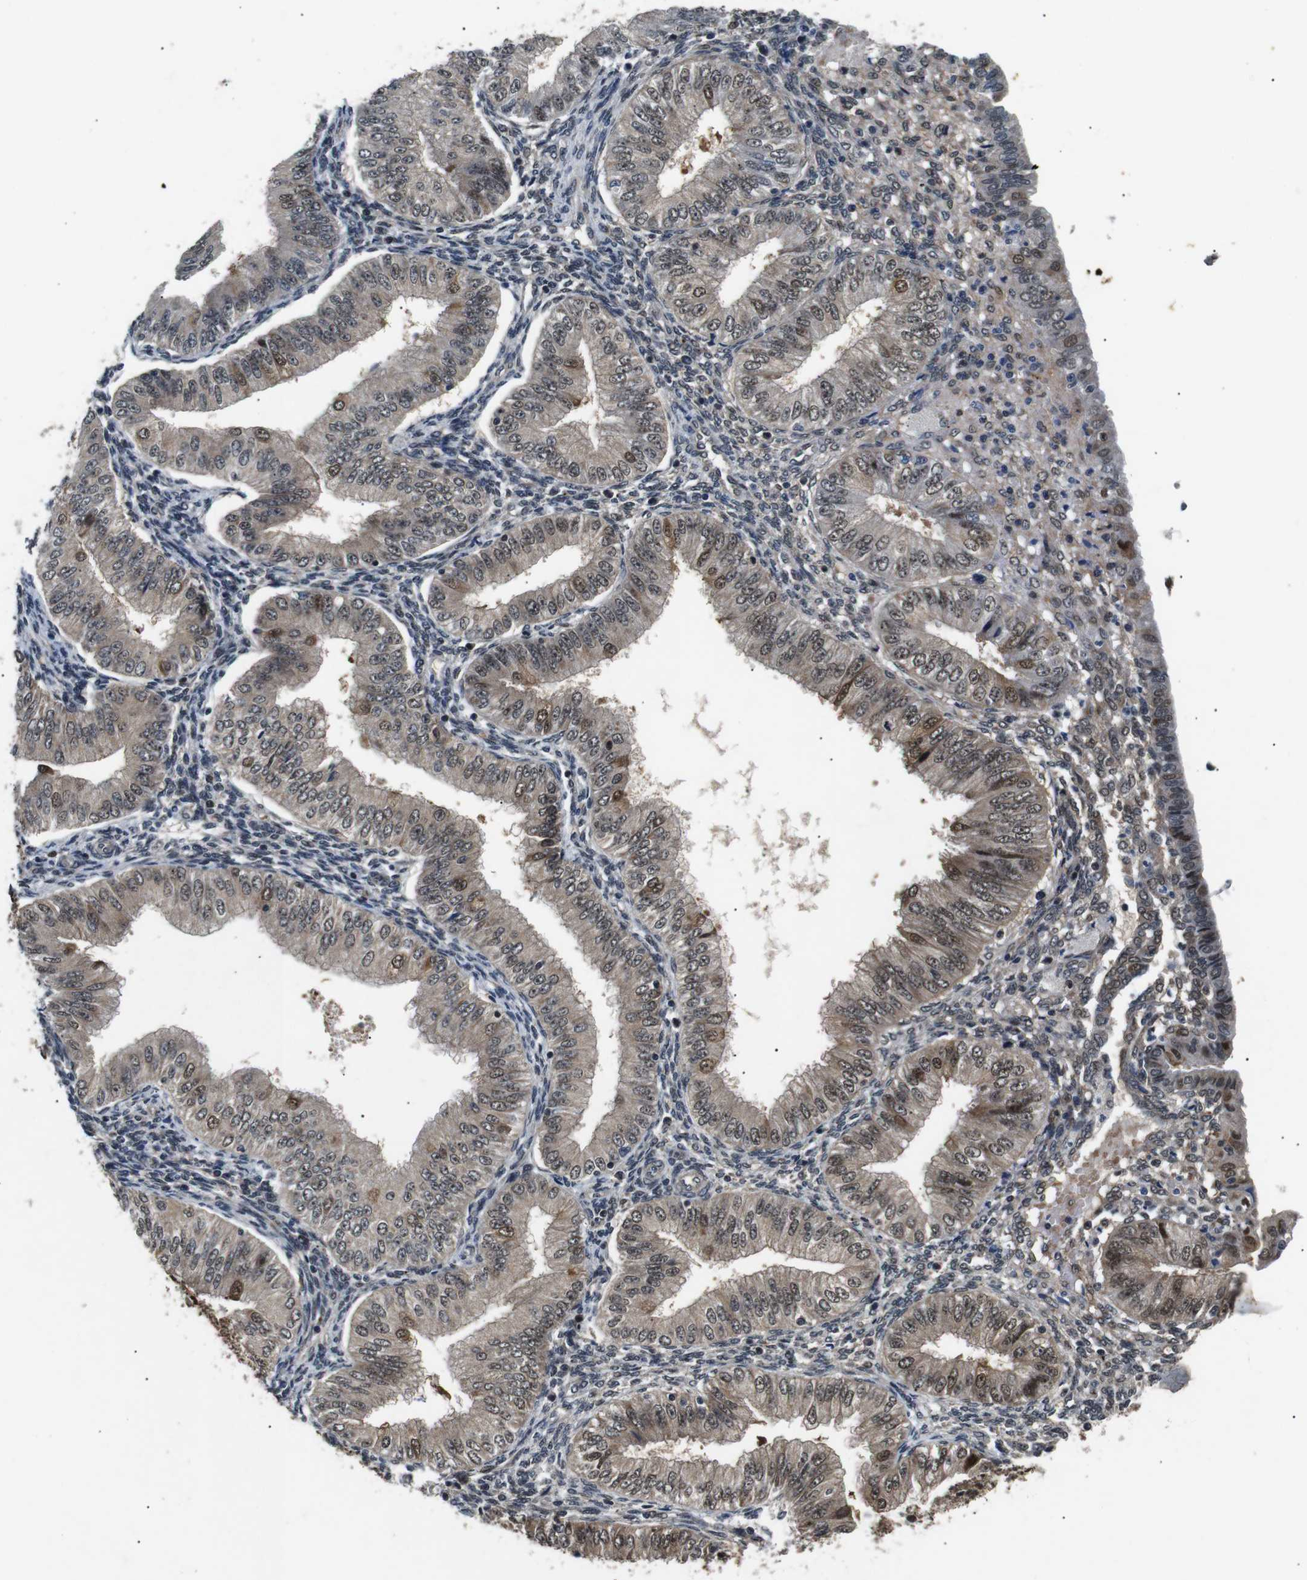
{"staining": {"intensity": "moderate", "quantity": ">75%", "location": "cytoplasmic/membranous,nuclear"}, "tissue": "endometrial cancer", "cell_type": "Tumor cells", "image_type": "cancer", "snomed": [{"axis": "morphology", "description": "Normal tissue, NOS"}, {"axis": "morphology", "description": "Adenocarcinoma, NOS"}, {"axis": "topography", "description": "Endometrium"}], "caption": "IHC micrograph of neoplastic tissue: endometrial cancer (adenocarcinoma) stained using immunohistochemistry (IHC) shows medium levels of moderate protein expression localized specifically in the cytoplasmic/membranous and nuclear of tumor cells, appearing as a cytoplasmic/membranous and nuclear brown color.", "gene": "SKP1", "patient": {"sex": "female", "age": 53}}